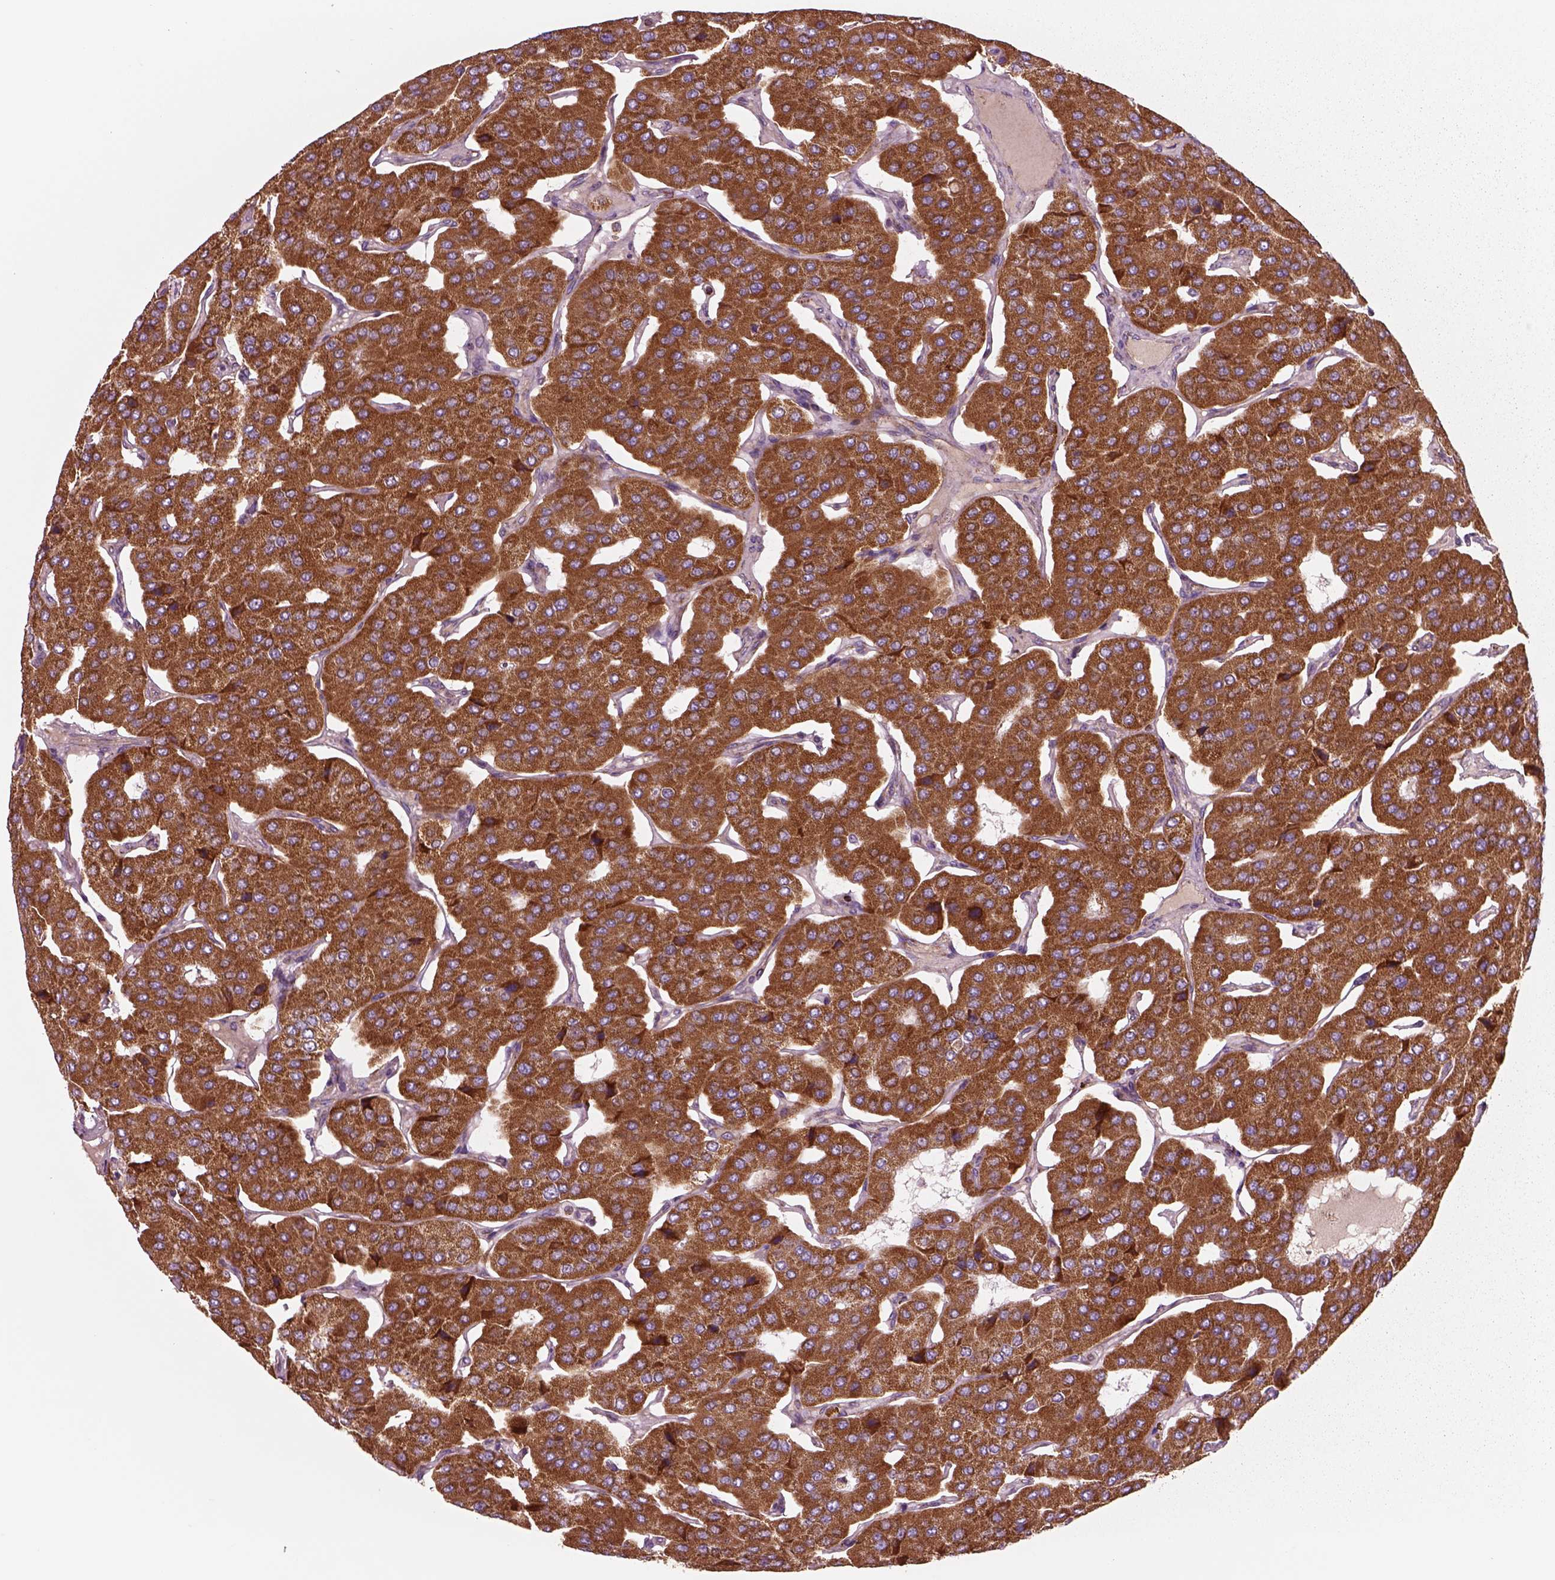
{"staining": {"intensity": "strong", "quantity": ">75%", "location": "cytoplasmic/membranous"}, "tissue": "parathyroid gland", "cell_type": "Glandular cells", "image_type": "normal", "snomed": [{"axis": "morphology", "description": "Normal tissue, NOS"}, {"axis": "morphology", "description": "Adenoma, NOS"}, {"axis": "topography", "description": "Parathyroid gland"}], "caption": "Human parathyroid gland stained for a protein (brown) reveals strong cytoplasmic/membranous positive staining in approximately >75% of glandular cells.", "gene": "SLC25A24", "patient": {"sex": "female", "age": 86}}